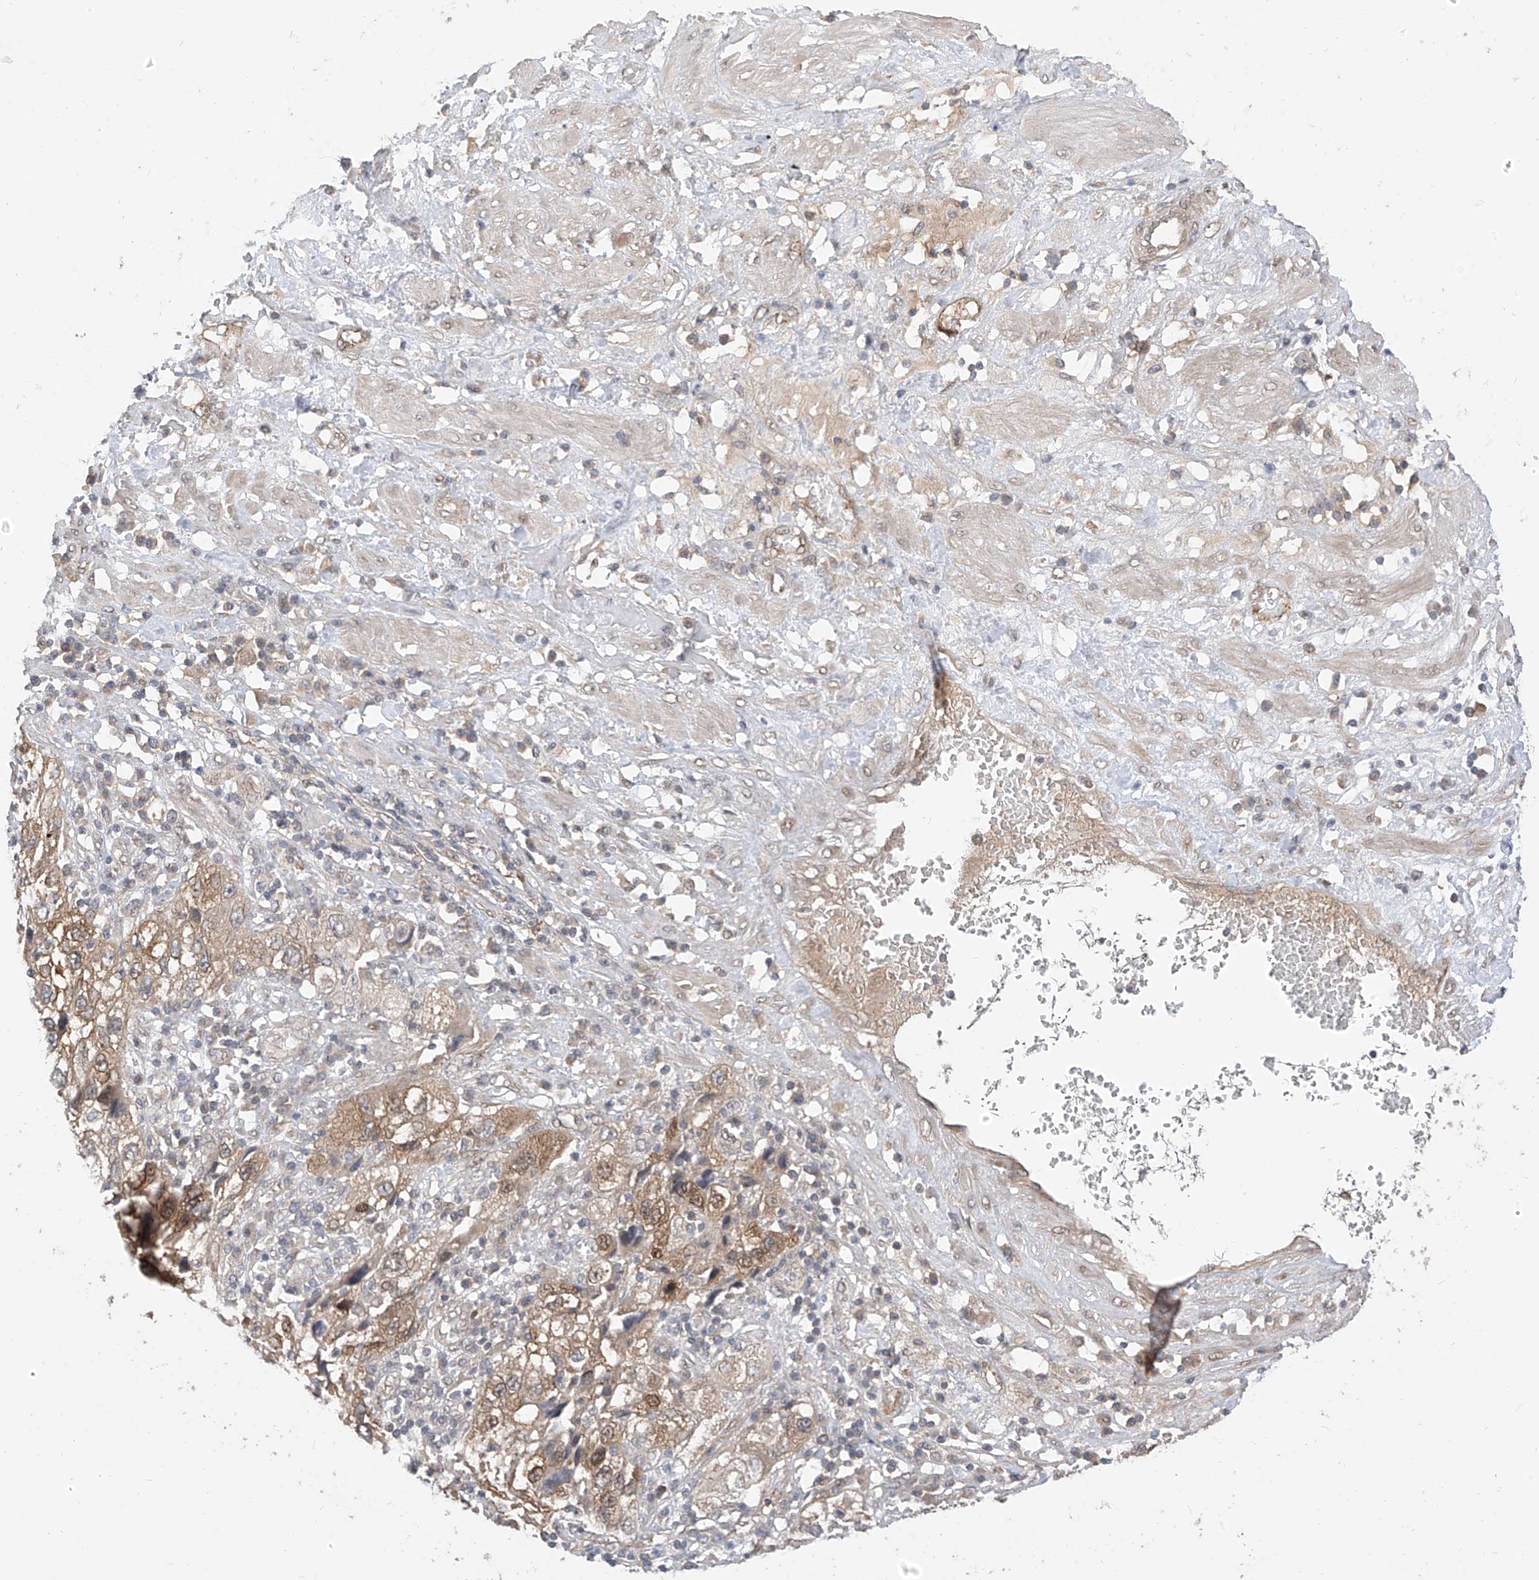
{"staining": {"intensity": "moderate", "quantity": "25%-75%", "location": "cytoplasmic/membranous,nuclear"}, "tissue": "endometrial cancer", "cell_type": "Tumor cells", "image_type": "cancer", "snomed": [{"axis": "morphology", "description": "Adenocarcinoma, NOS"}, {"axis": "topography", "description": "Endometrium"}], "caption": "Protein analysis of endometrial adenocarcinoma tissue displays moderate cytoplasmic/membranous and nuclear expression in approximately 25%-75% of tumor cells. (DAB IHC with brightfield microscopy, high magnification).", "gene": "MRTFA", "patient": {"sex": "female", "age": 49}}